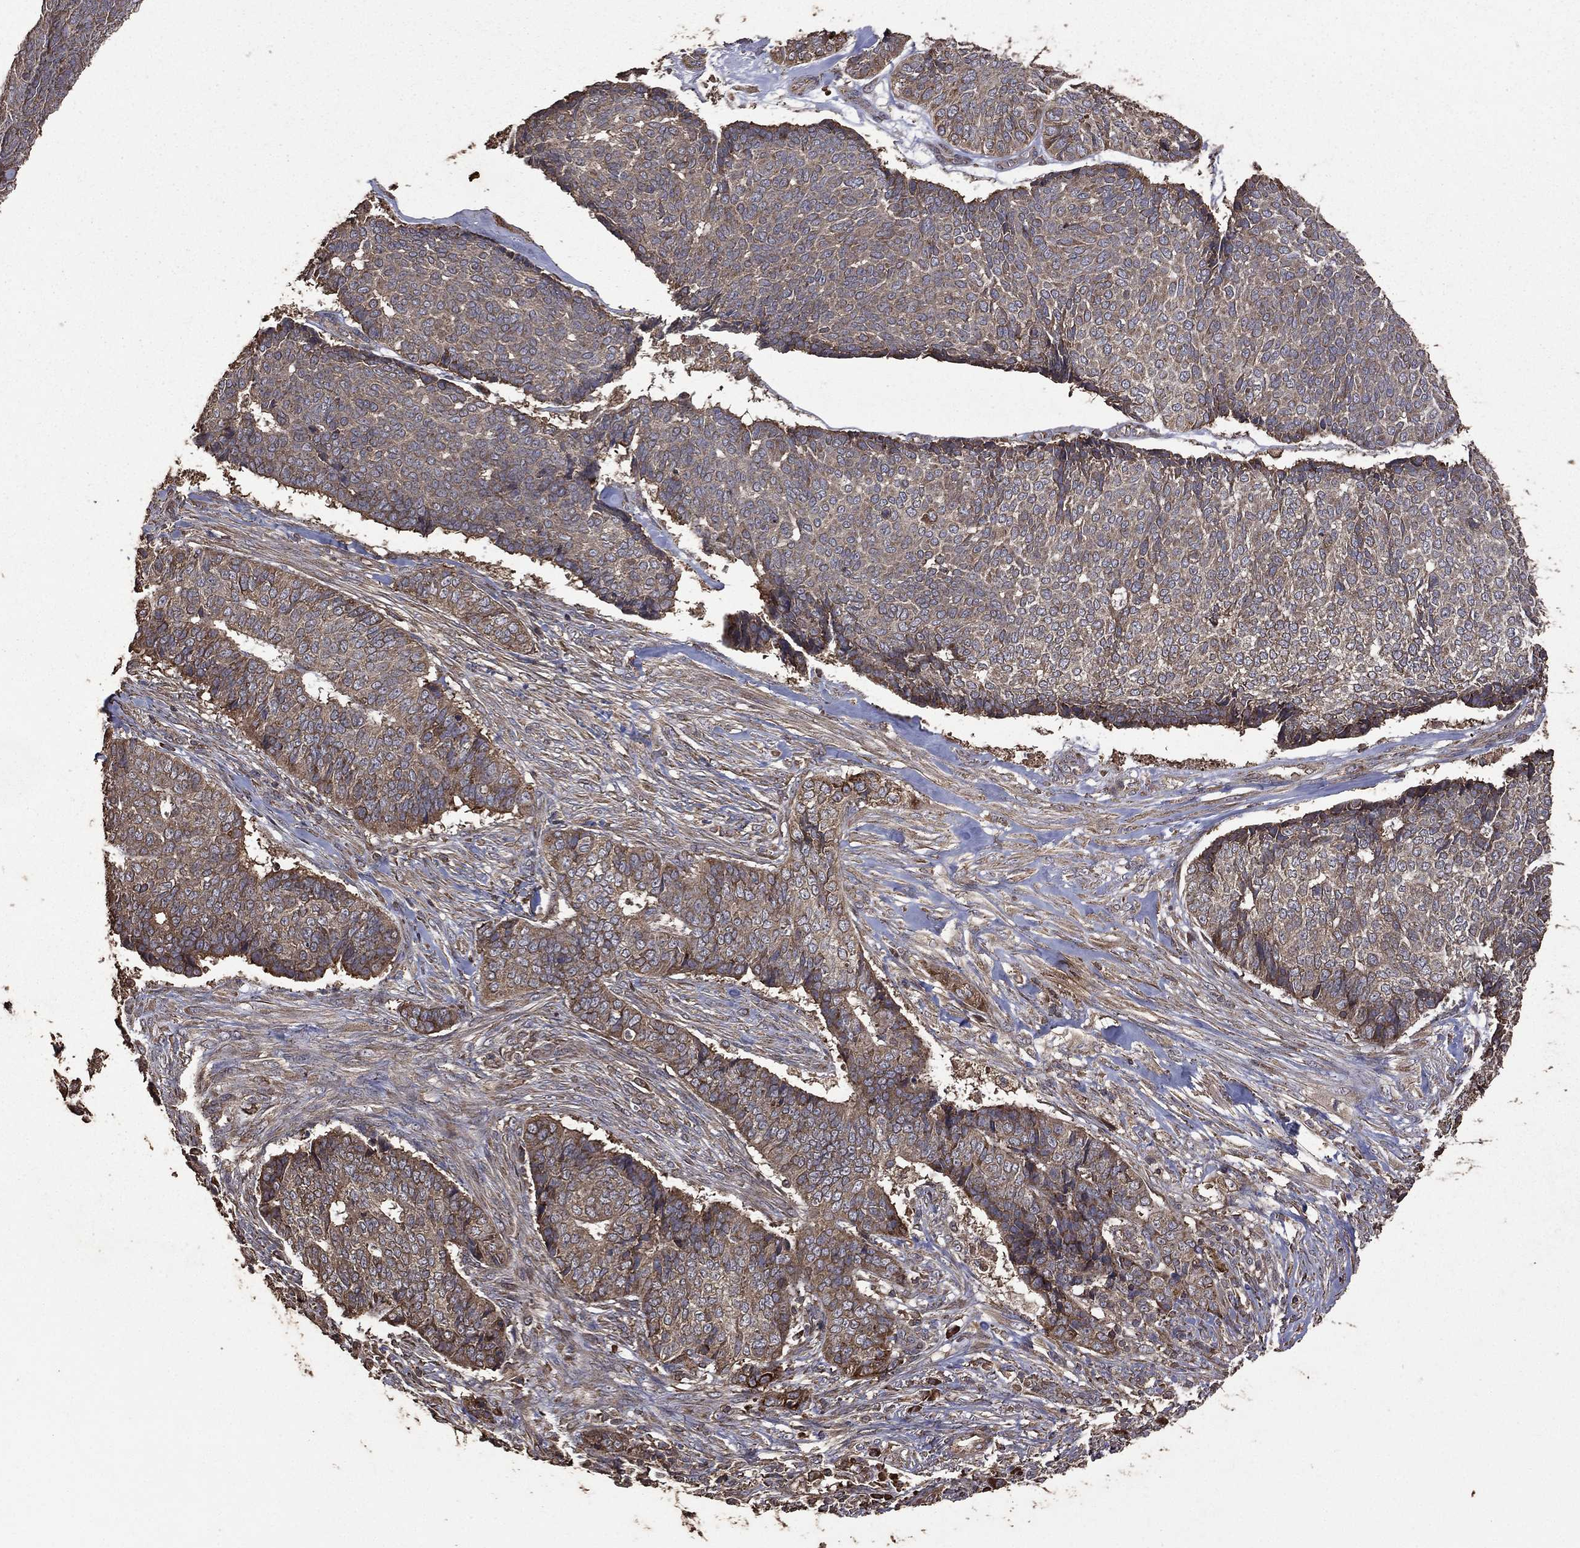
{"staining": {"intensity": "moderate", "quantity": "25%-75%", "location": "cytoplasmic/membranous"}, "tissue": "skin cancer", "cell_type": "Tumor cells", "image_type": "cancer", "snomed": [{"axis": "morphology", "description": "Basal cell carcinoma"}, {"axis": "topography", "description": "Skin"}], "caption": "A photomicrograph showing moderate cytoplasmic/membranous expression in approximately 25%-75% of tumor cells in skin cancer (basal cell carcinoma), as visualized by brown immunohistochemical staining.", "gene": "METTL27", "patient": {"sex": "male", "age": 86}}